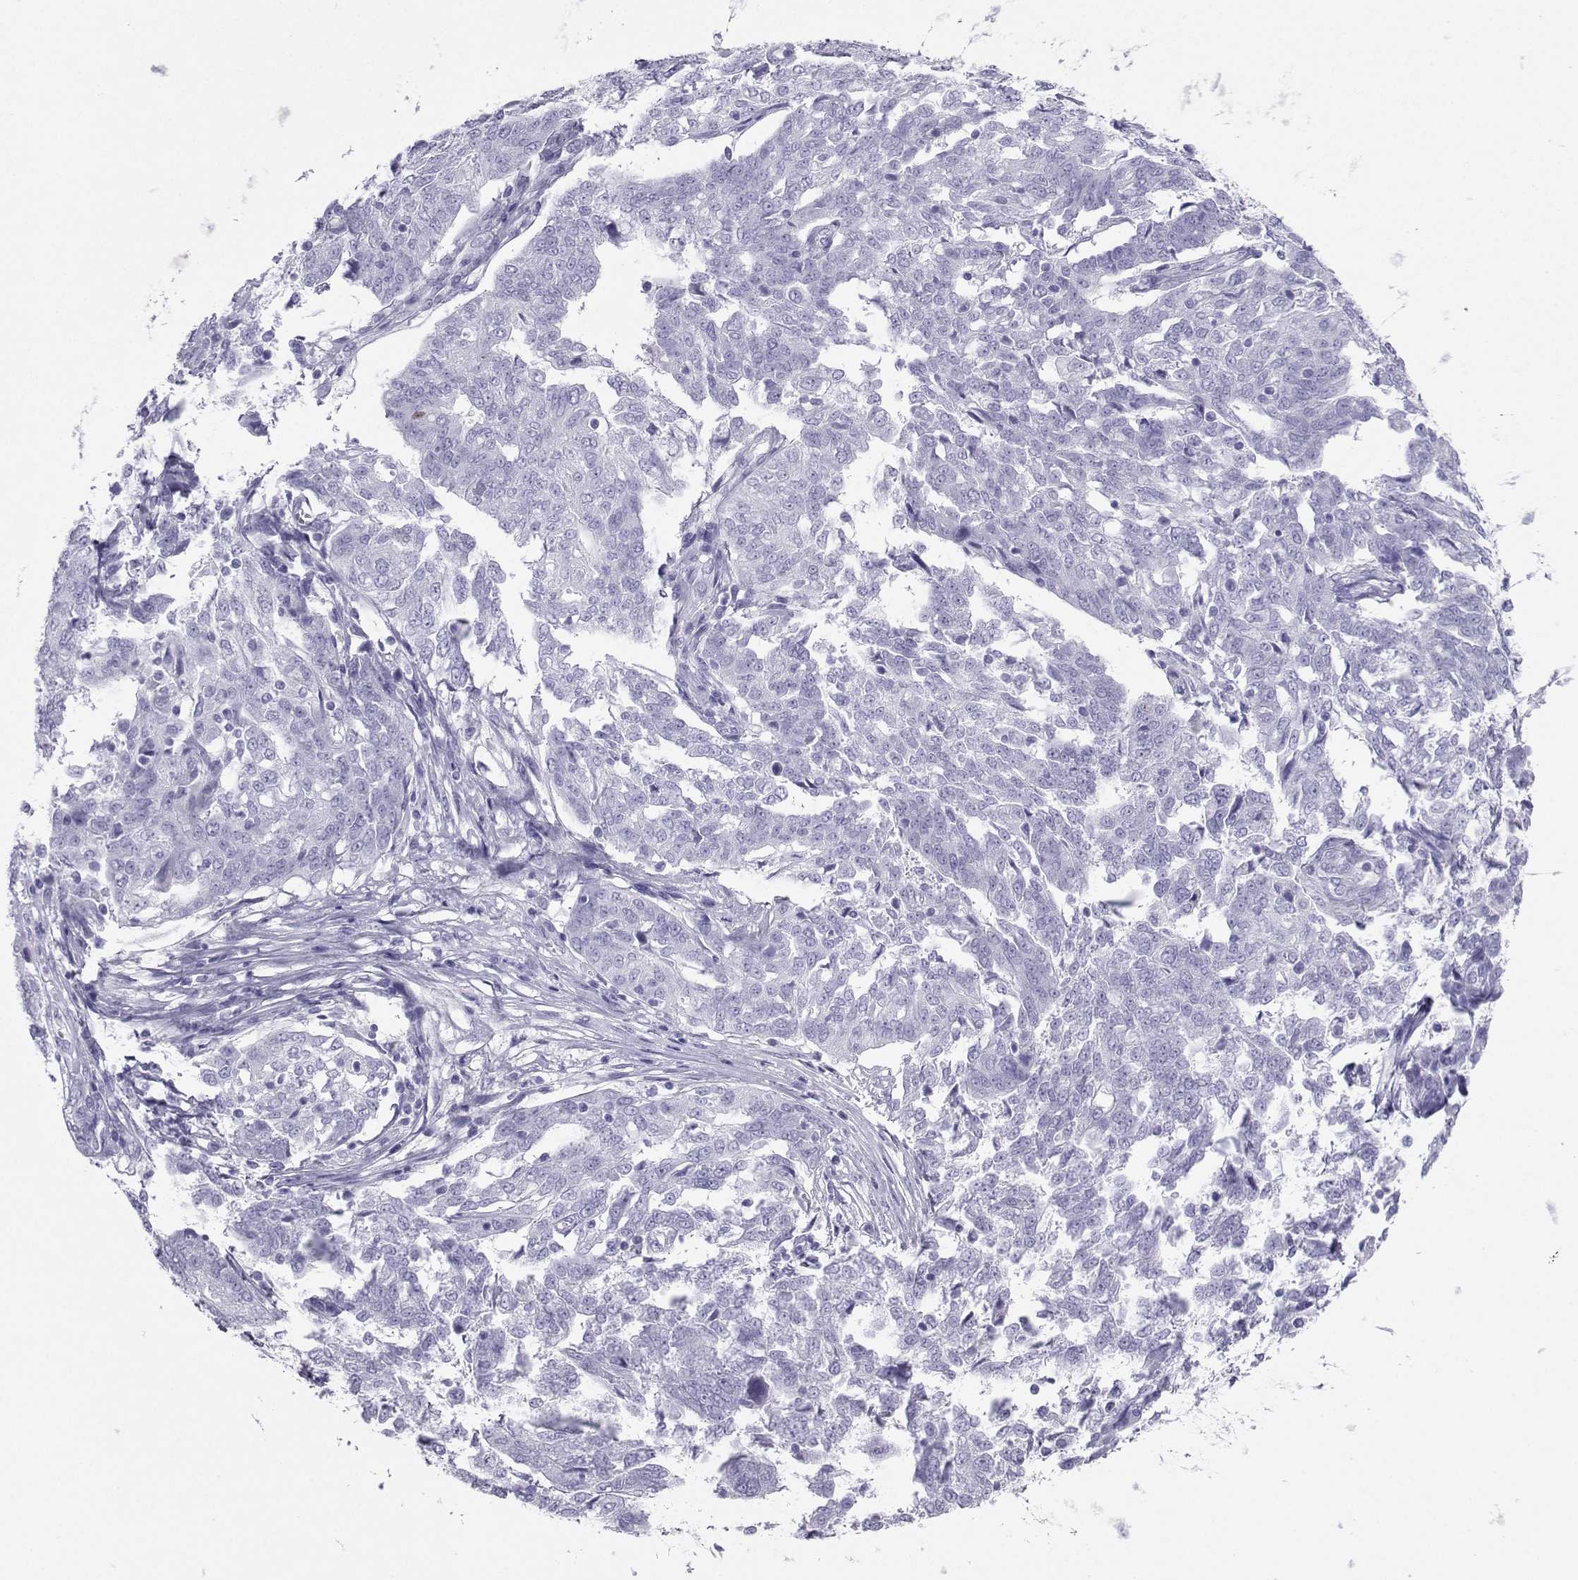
{"staining": {"intensity": "negative", "quantity": "none", "location": "none"}, "tissue": "ovarian cancer", "cell_type": "Tumor cells", "image_type": "cancer", "snomed": [{"axis": "morphology", "description": "Cystadenocarcinoma, serous, NOS"}, {"axis": "topography", "description": "Ovary"}], "caption": "Tumor cells are negative for protein expression in human ovarian serous cystadenocarcinoma. (DAB immunohistochemistry visualized using brightfield microscopy, high magnification).", "gene": "LORICRIN", "patient": {"sex": "female", "age": 67}}